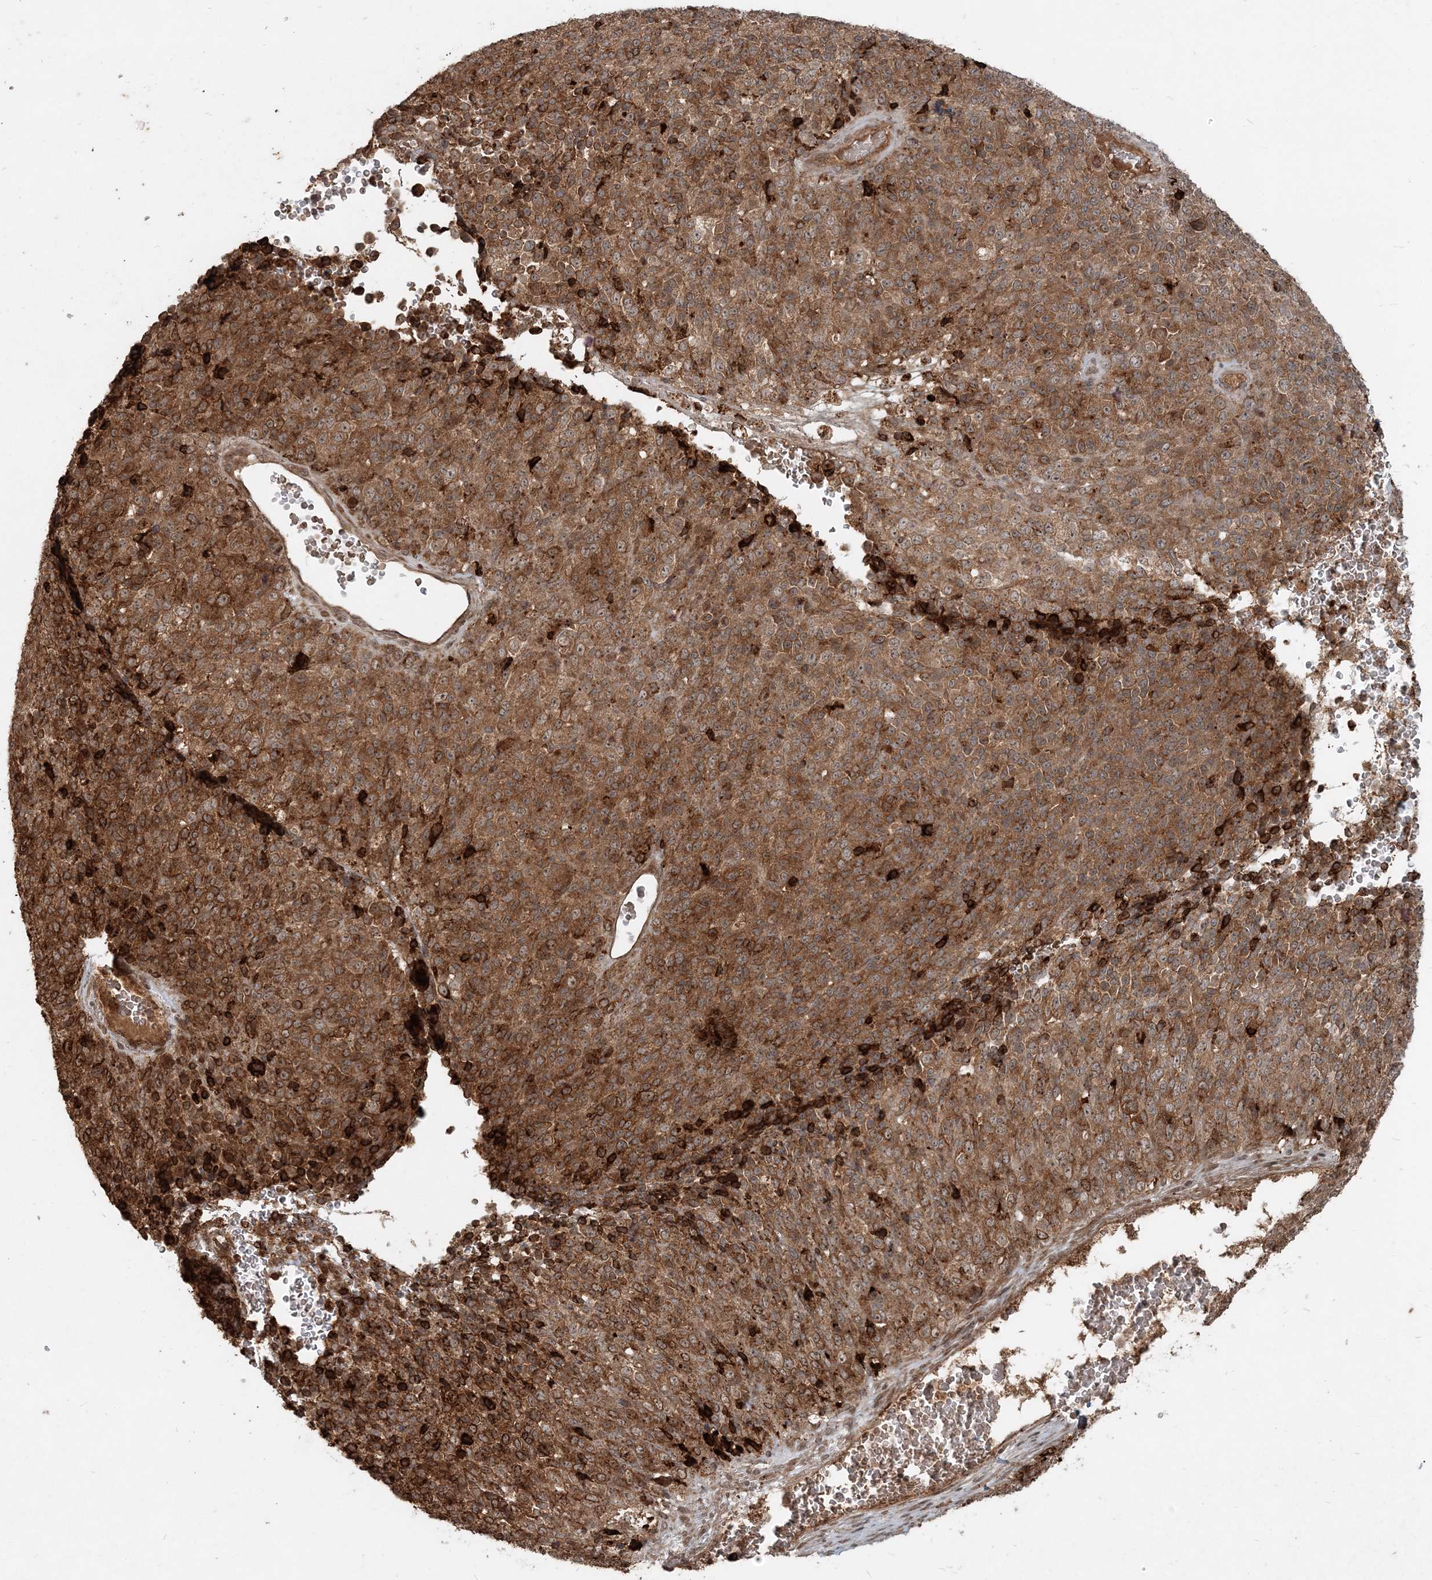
{"staining": {"intensity": "moderate", "quantity": ">75%", "location": "cytoplasmic/membranous"}, "tissue": "melanoma", "cell_type": "Tumor cells", "image_type": "cancer", "snomed": [{"axis": "morphology", "description": "Malignant melanoma, Metastatic site"}, {"axis": "topography", "description": "Brain"}], "caption": "Protein staining demonstrates moderate cytoplasmic/membranous staining in about >75% of tumor cells in melanoma. (Stains: DAB in brown, nuclei in blue, Microscopy: brightfield microscopy at high magnification).", "gene": "NARS1", "patient": {"sex": "female", "age": 56}}